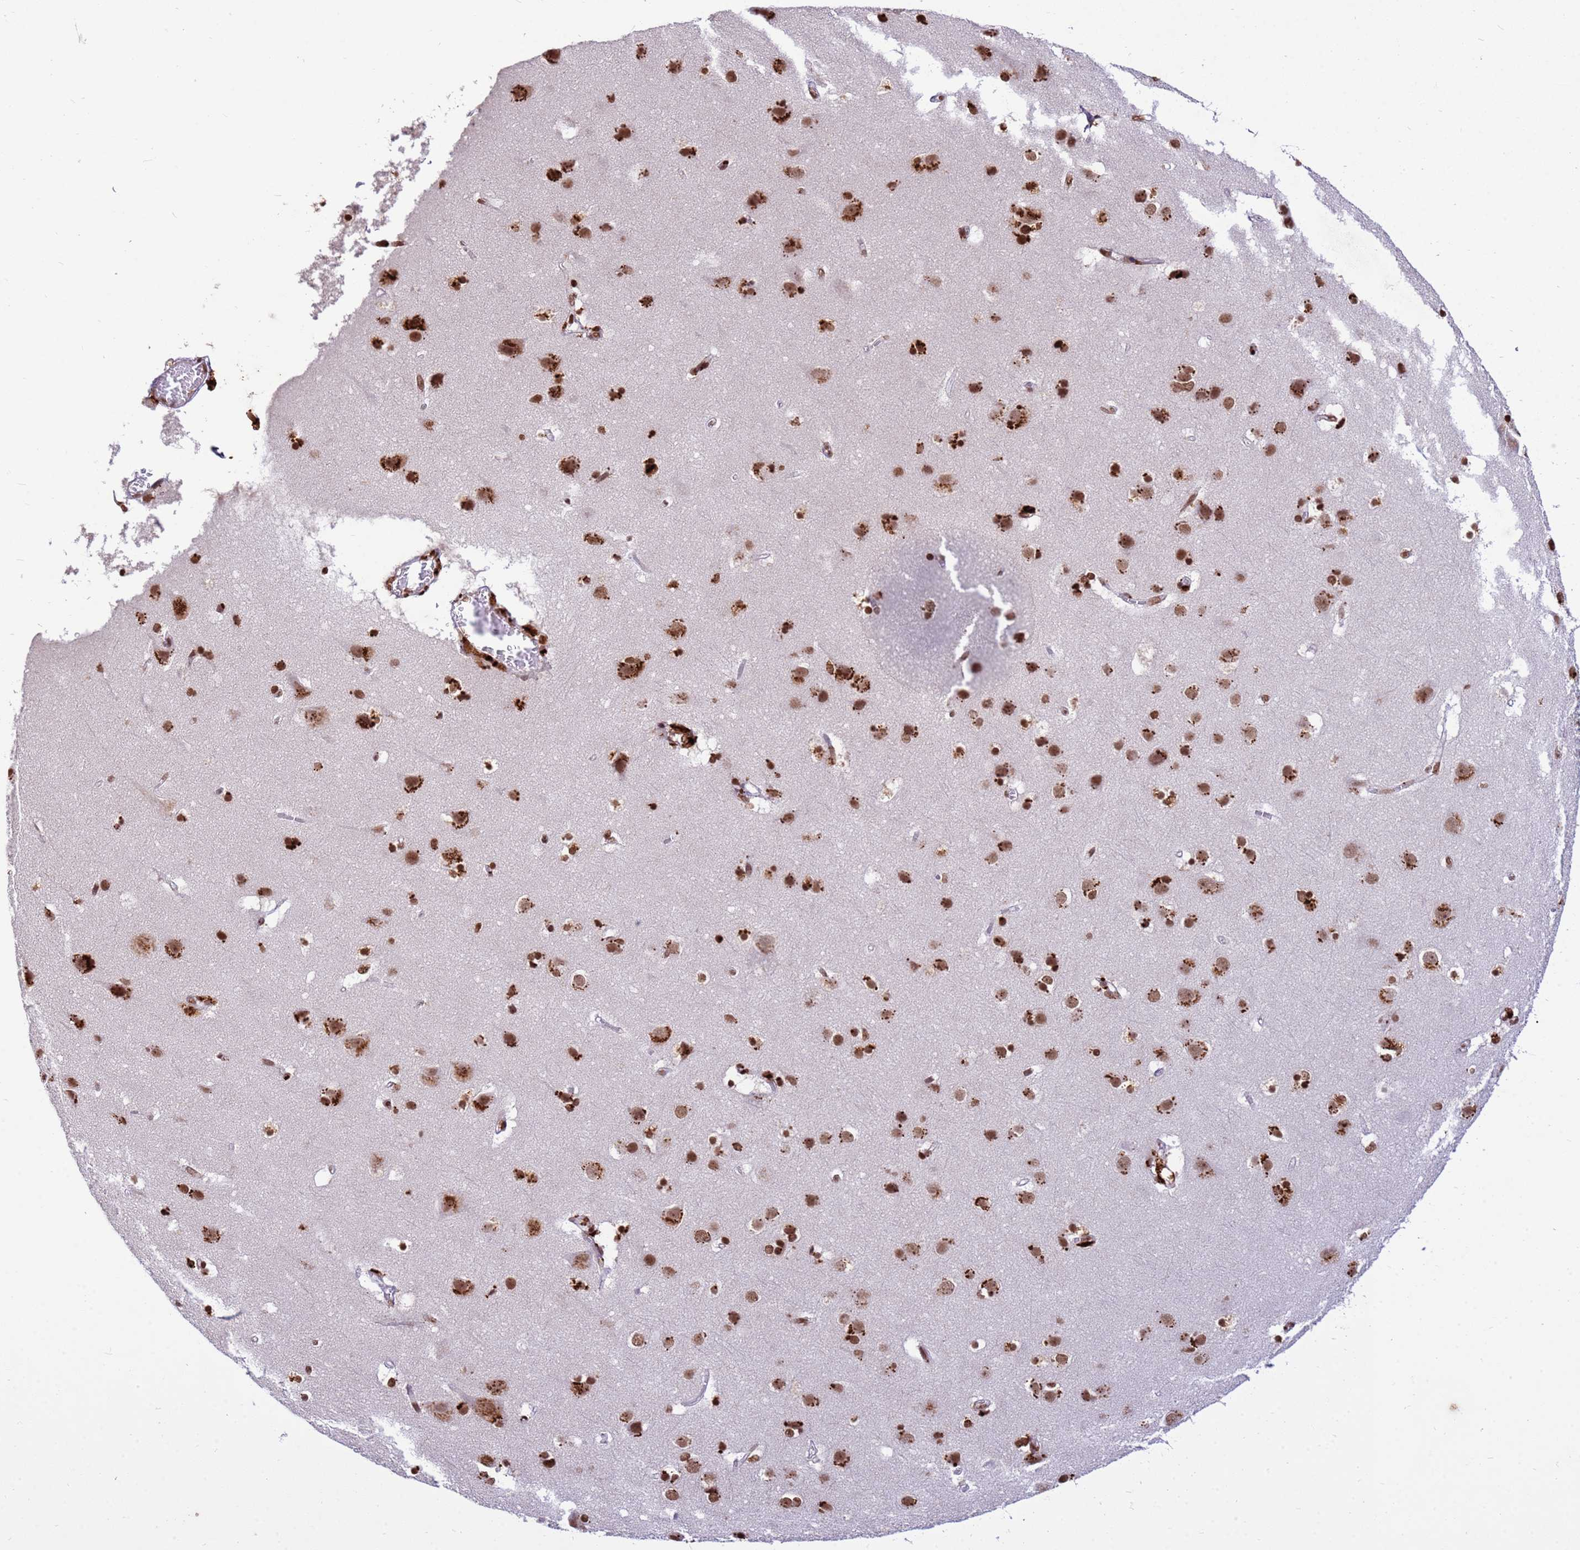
{"staining": {"intensity": "strong", "quantity": ">75%", "location": "nuclear"}, "tissue": "cerebral cortex", "cell_type": "Endothelial cells", "image_type": "normal", "snomed": [{"axis": "morphology", "description": "Normal tissue, NOS"}, {"axis": "topography", "description": "Cerebral cortex"}], "caption": "A high amount of strong nuclear positivity is present in about >75% of endothelial cells in benign cerebral cortex.", "gene": "H3", "patient": {"sex": "male", "age": 54}}